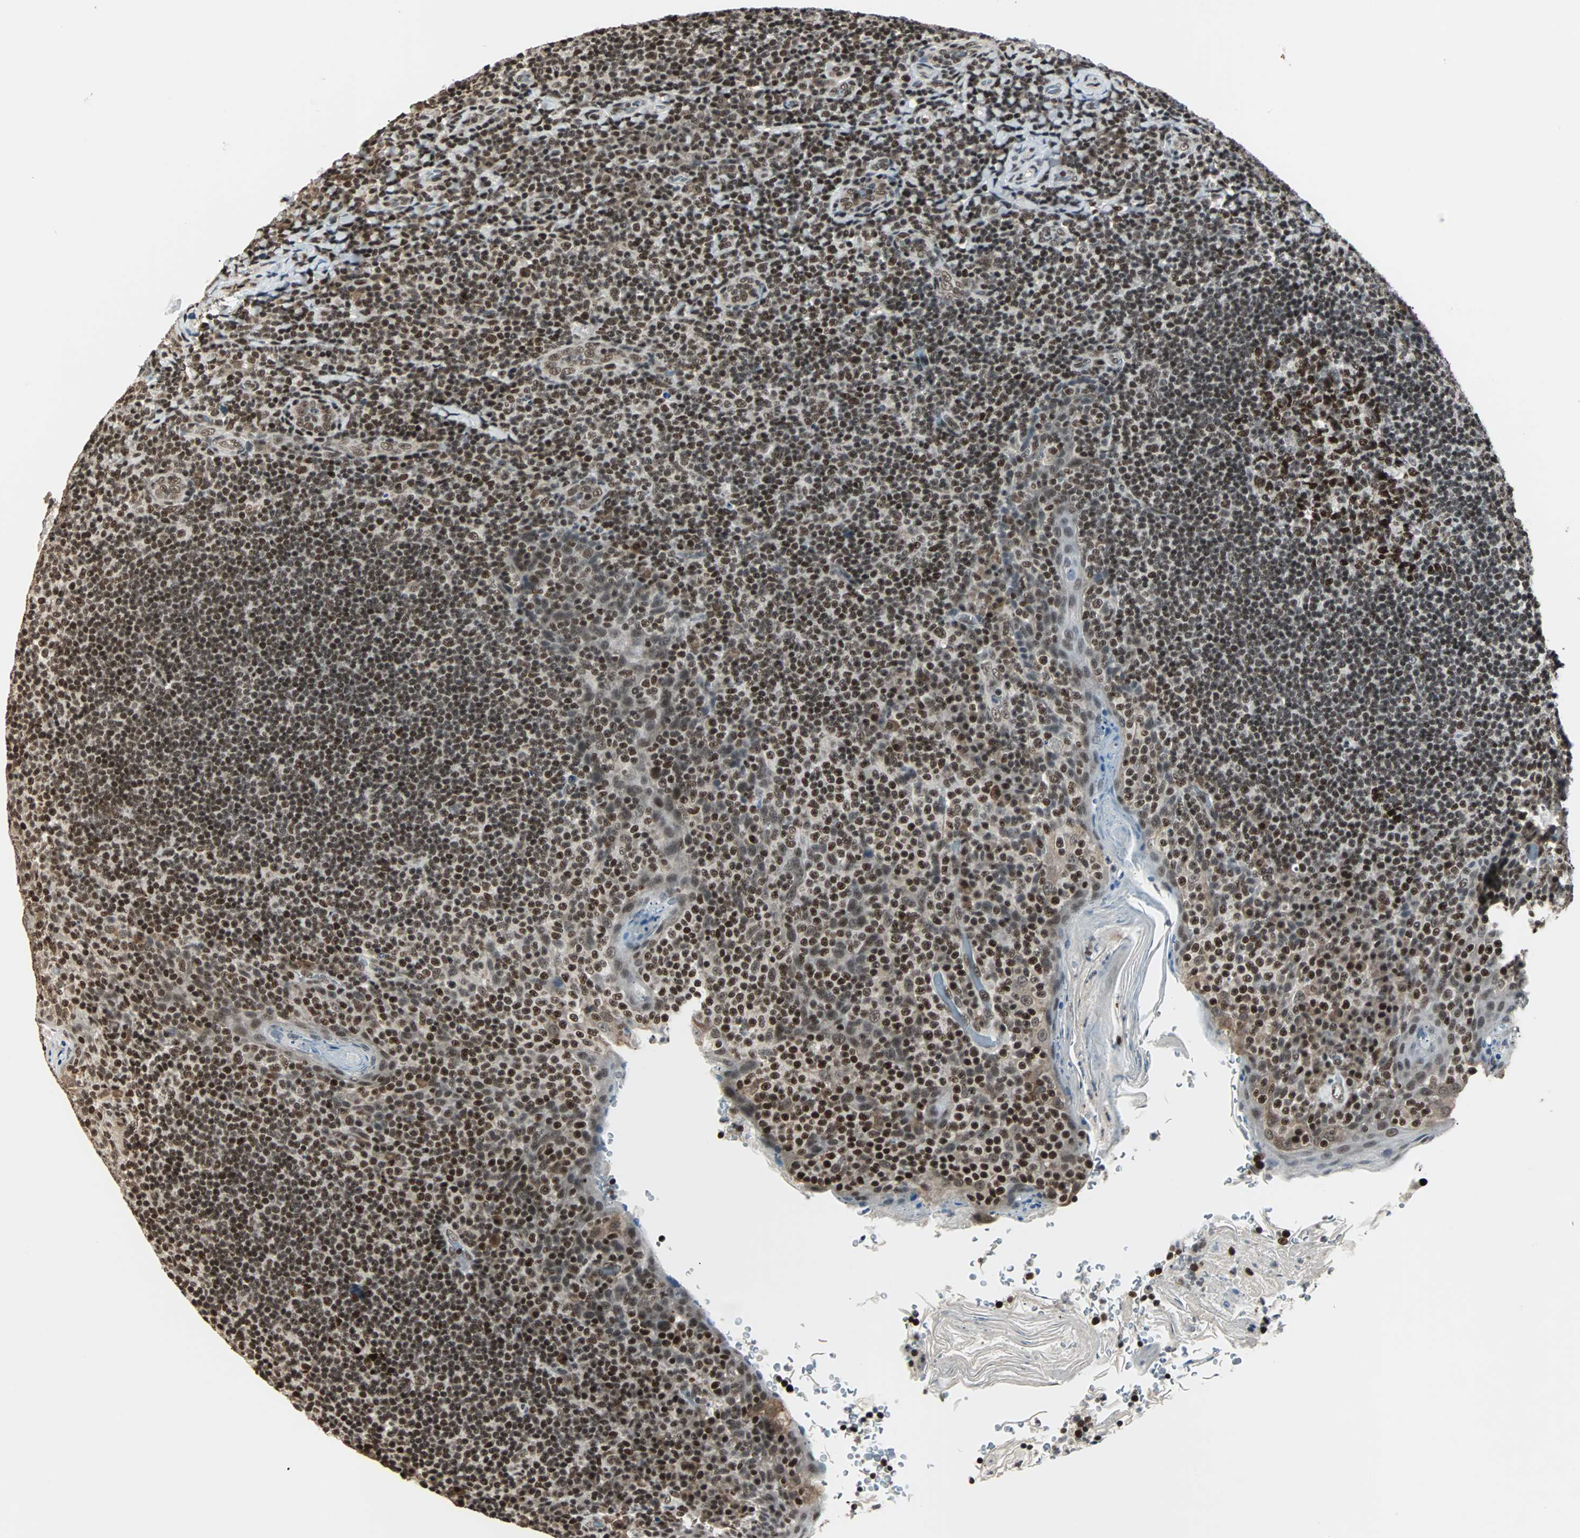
{"staining": {"intensity": "strong", "quantity": ">75%", "location": "nuclear"}, "tissue": "tonsil", "cell_type": "Germinal center cells", "image_type": "normal", "snomed": [{"axis": "morphology", "description": "Normal tissue, NOS"}, {"axis": "topography", "description": "Tonsil"}], "caption": "IHC of normal human tonsil displays high levels of strong nuclear positivity in about >75% of germinal center cells. The staining is performed using DAB (3,3'-diaminobenzidine) brown chromogen to label protein expression. The nuclei are counter-stained blue using hematoxylin.", "gene": "TERF2IP", "patient": {"sex": "male", "age": 17}}